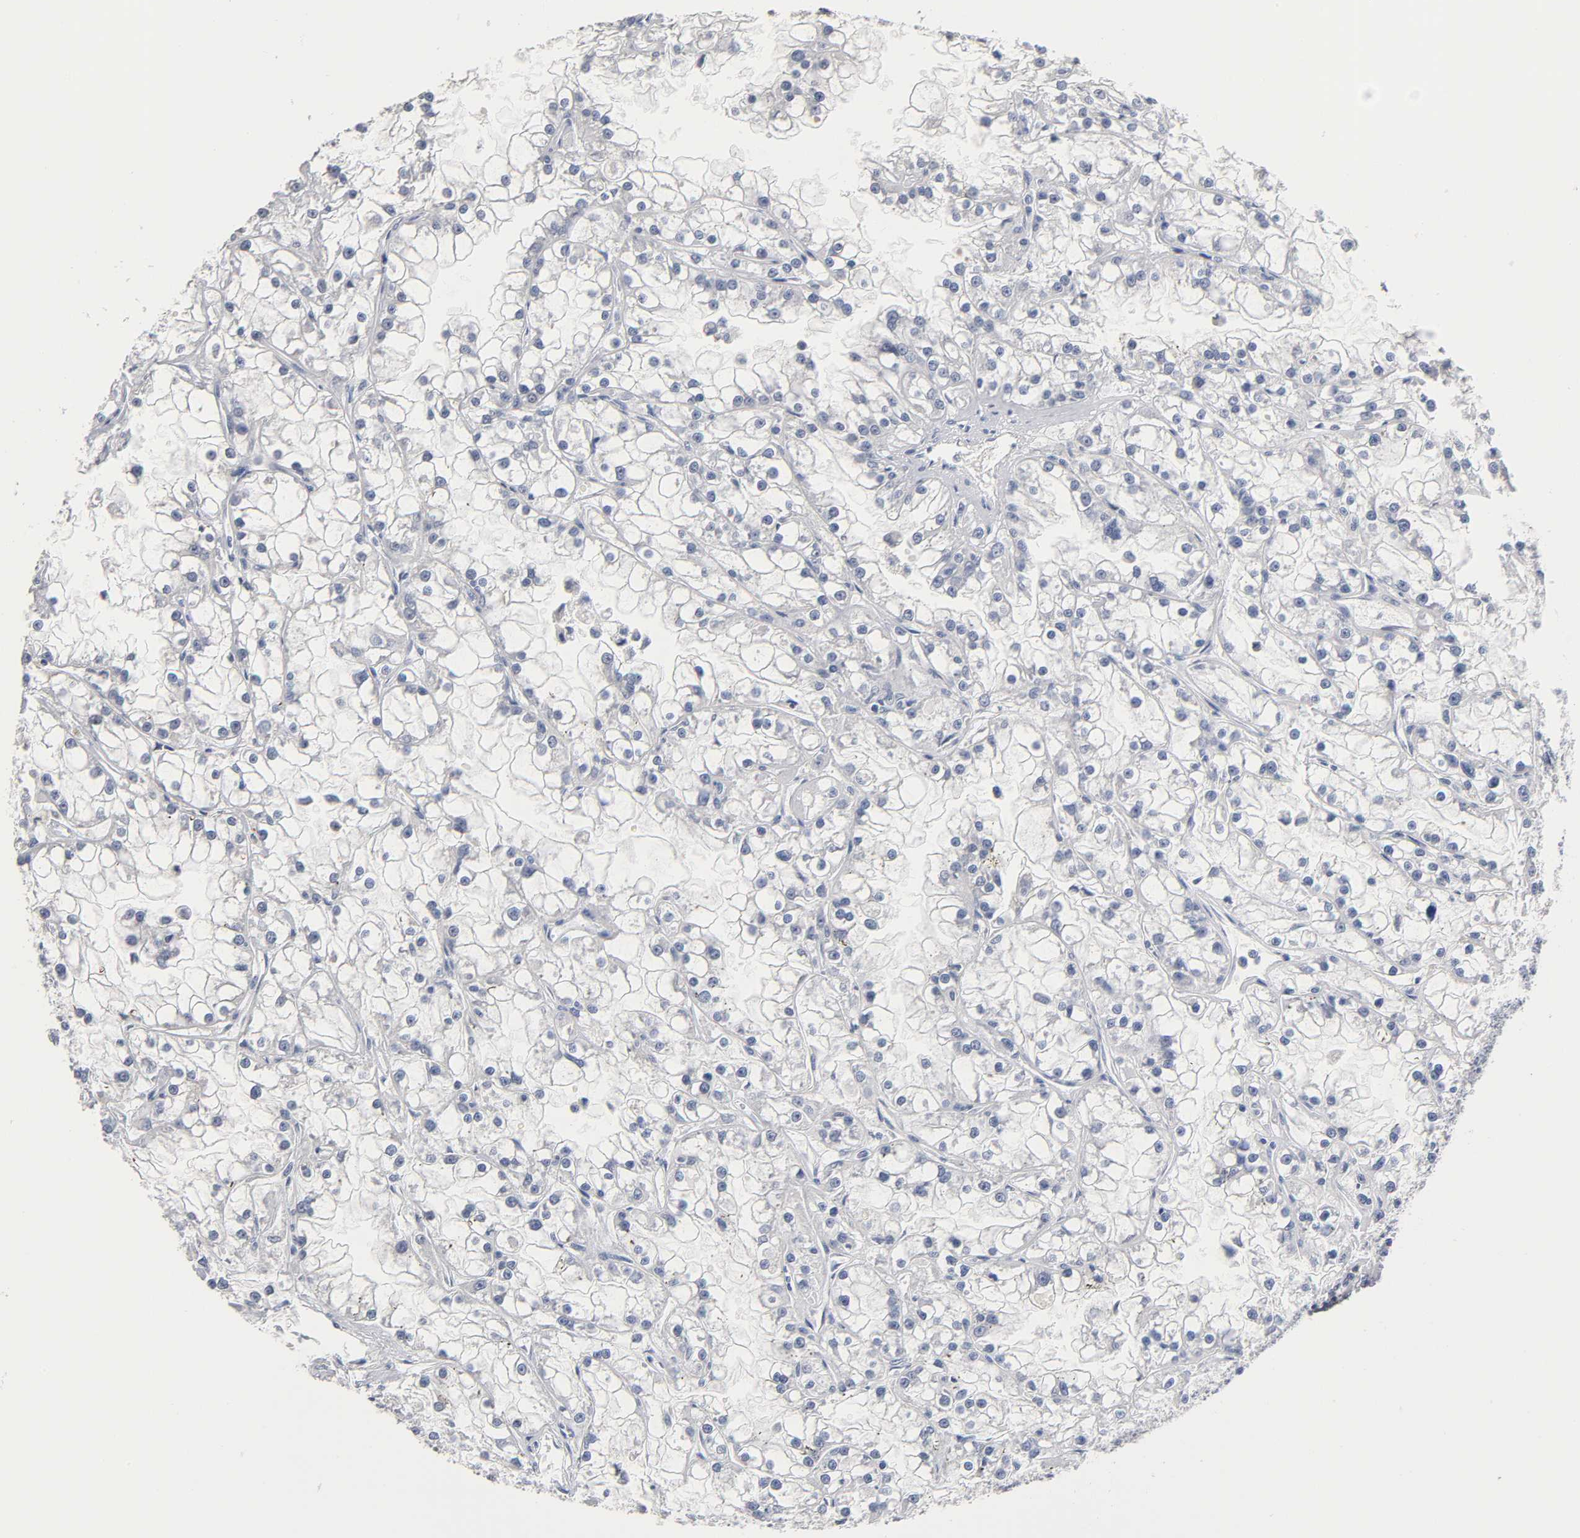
{"staining": {"intensity": "negative", "quantity": "none", "location": "none"}, "tissue": "renal cancer", "cell_type": "Tumor cells", "image_type": "cancer", "snomed": [{"axis": "morphology", "description": "Adenocarcinoma, NOS"}, {"axis": "topography", "description": "Kidney"}], "caption": "This is an immunohistochemistry (IHC) micrograph of renal cancer (adenocarcinoma). There is no expression in tumor cells.", "gene": "NFATC1", "patient": {"sex": "female", "age": 52}}